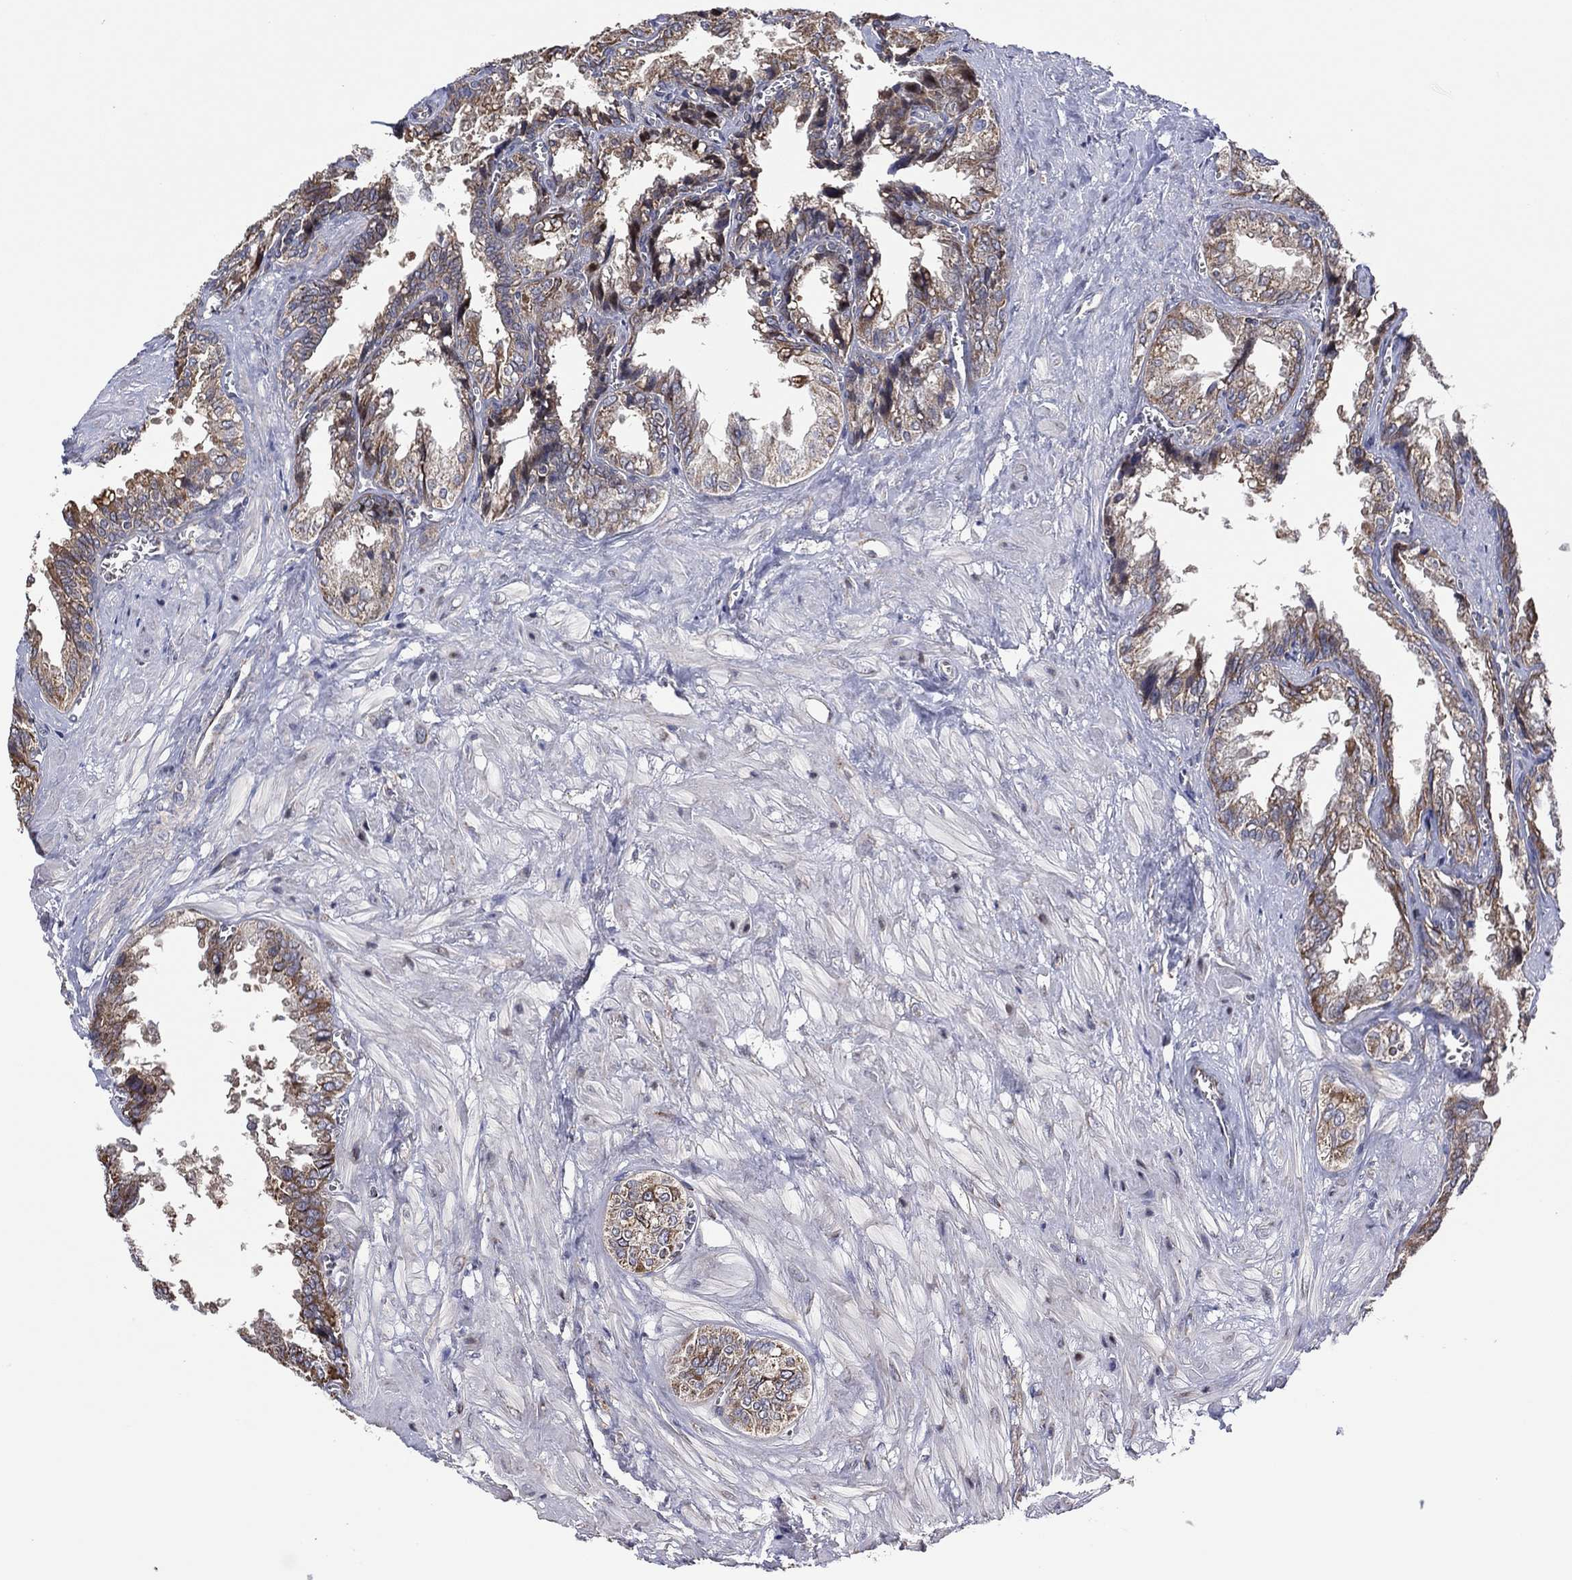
{"staining": {"intensity": "weak", "quantity": "25%-75%", "location": "cytoplasmic/membranous"}, "tissue": "seminal vesicle", "cell_type": "Glandular cells", "image_type": "normal", "snomed": [{"axis": "morphology", "description": "Normal tissue, NOS"}, {"axis": "topography", "description": "Seminal veicle"}], "caption": "Immunohistochemical staining of unremarkable seminal vesicle displays weak cytoplasmic/membranous protein positivity in approximately 25%-75% of glandular cells.", "gene": "PIDD1", "patient": {"sex": "male", "age": 67}}